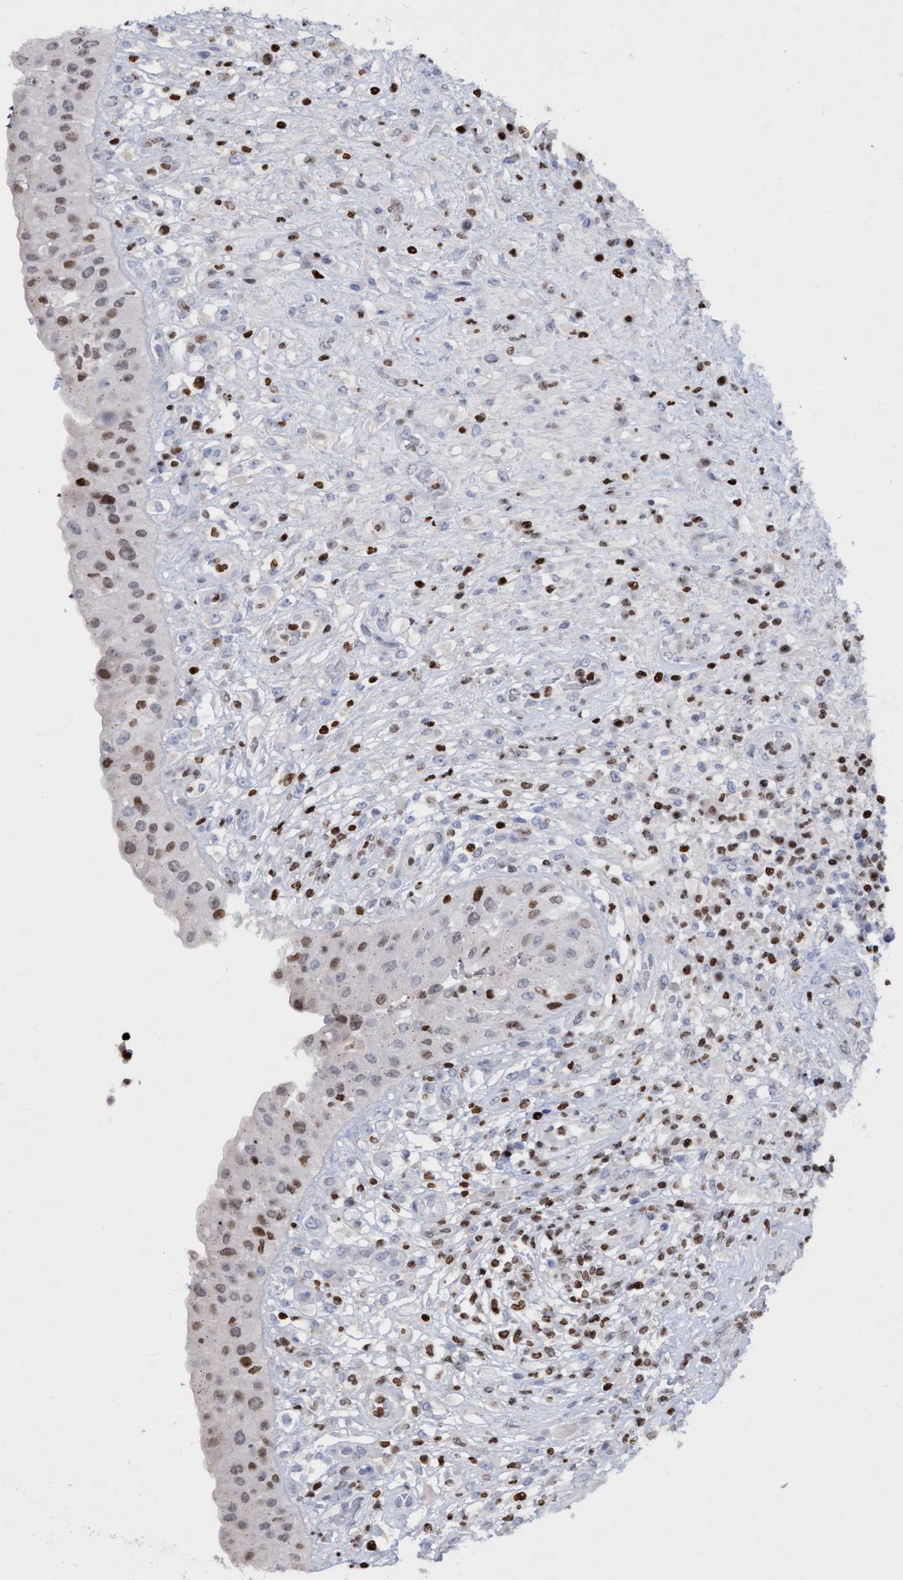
{"staining": {"intensity": "moderate", "quantity": "25%-75%", "location": "nuclear"}, "tissue": "urinary bladder", "cell_type": "Urothelial cells", "image_type": "normal", "snomed": [{"axis": "morphology", "description": "Normal tissue, NOS"}, {"axis": "topography", "description": "Urinary bladder"}], "caption": "An IHC micrograph of unremarkable tissue is shown. Protein staining in brown highlights moderate nuclear positivity in urinary bladder within urothelial cells. The protein of interest is stained brown, and the nuclei are stained in blue (DAB (3,3'-diaminobenzidine) IHC with brightfield microscopy, high magnification).", "gene": "CBX2", "patient": {"sex": "female", "age": 62}}